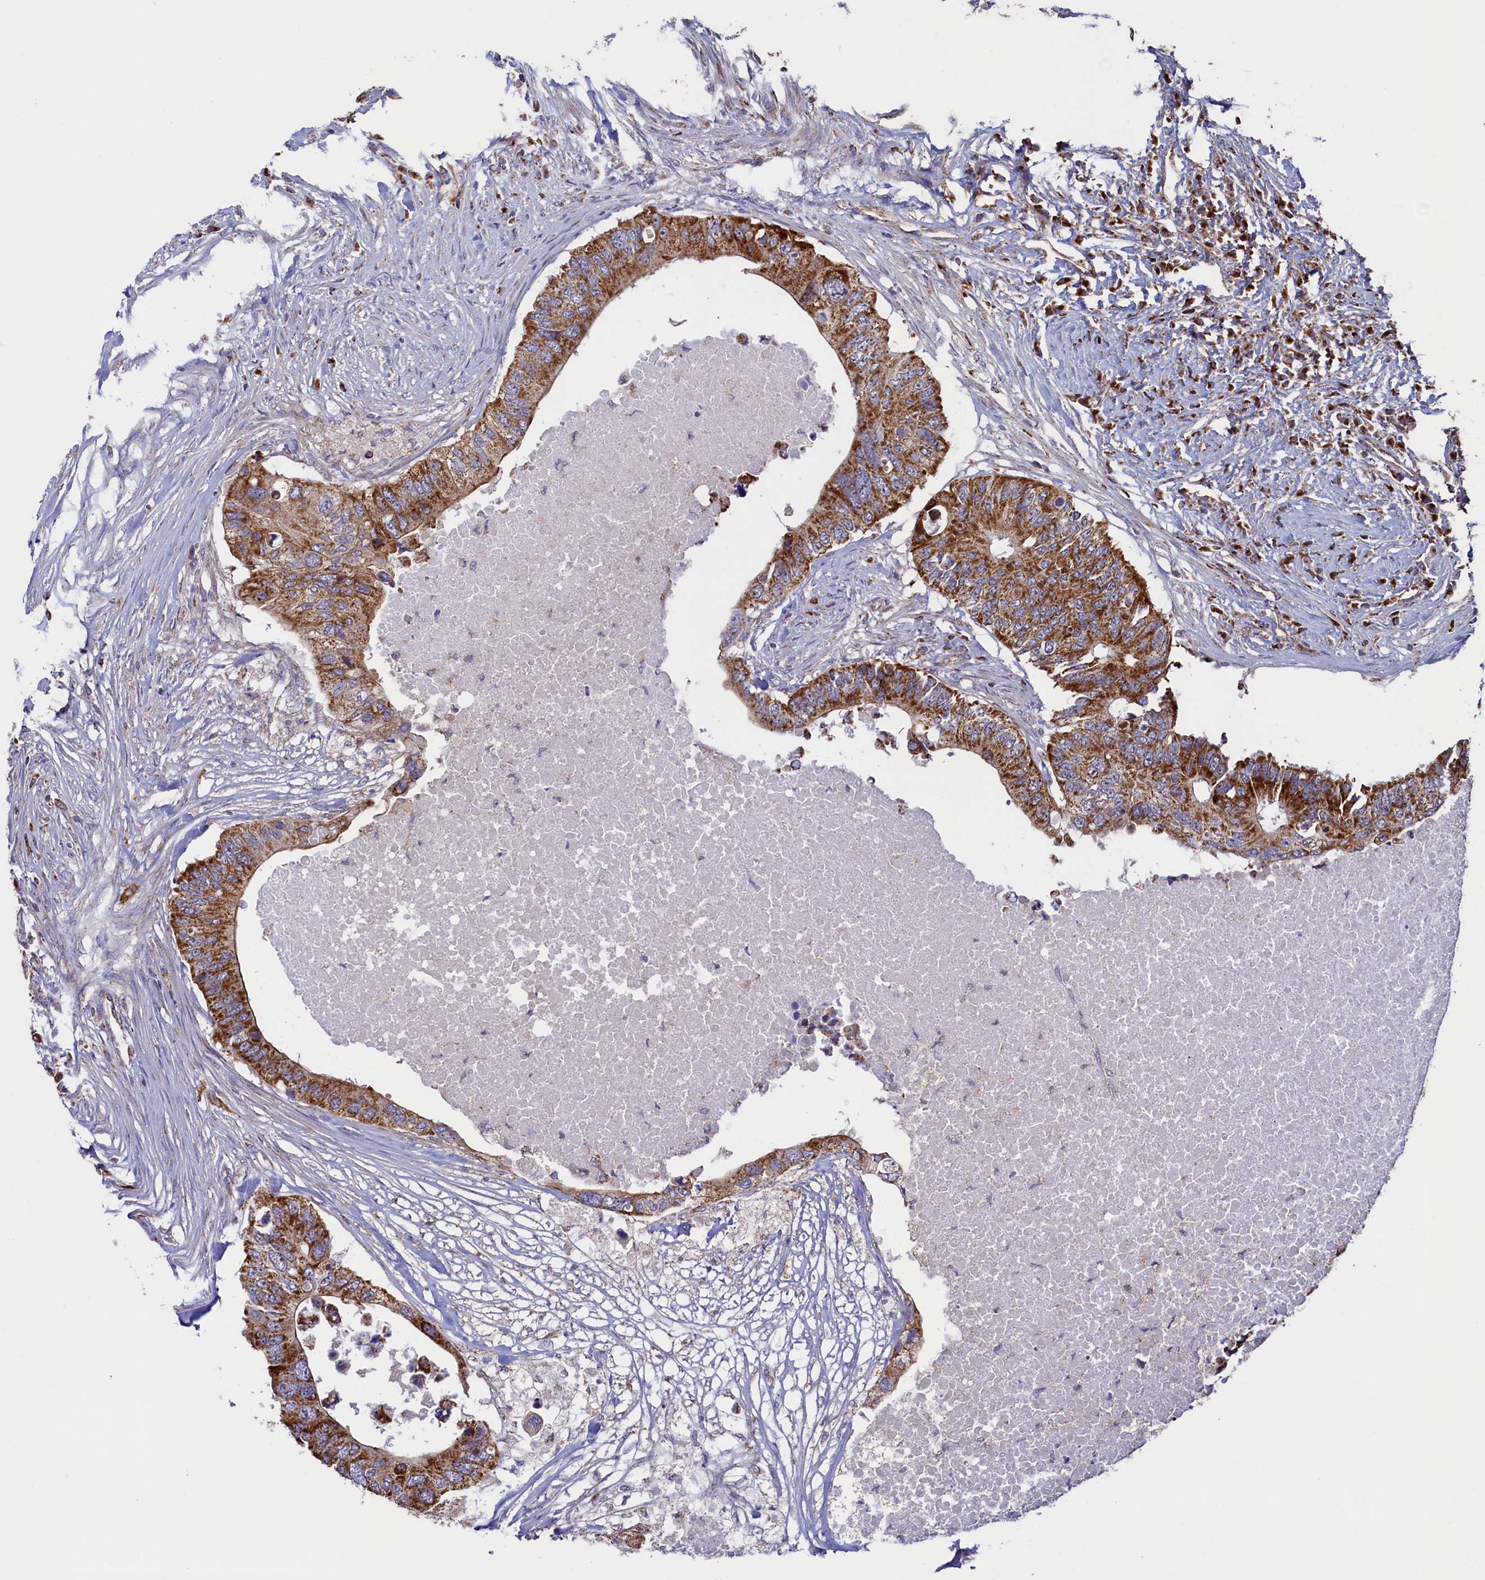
{"staining": {"intensity": "strong", "quantity": ">75%", "location": "cytoplasmic/membranous"}, "tissue": "colorectal cancer", "cell_type": "Tumor cells", "image_type": "cancer", "snomed": [{"axis": "morphology", "description": "Adenocarcinoma, NOS"}, {"axis": "topography", "description": "Colon"}], "caption": "Colorectal cancer (adenocarcinoma) was stained to show a protein in brown. There is high levels of strong cytoplasmic/membranous positivity in approximately >75% of tumor cells.", "gene": "UBE3B", "patient": {"sex": "male", "age": 71}}